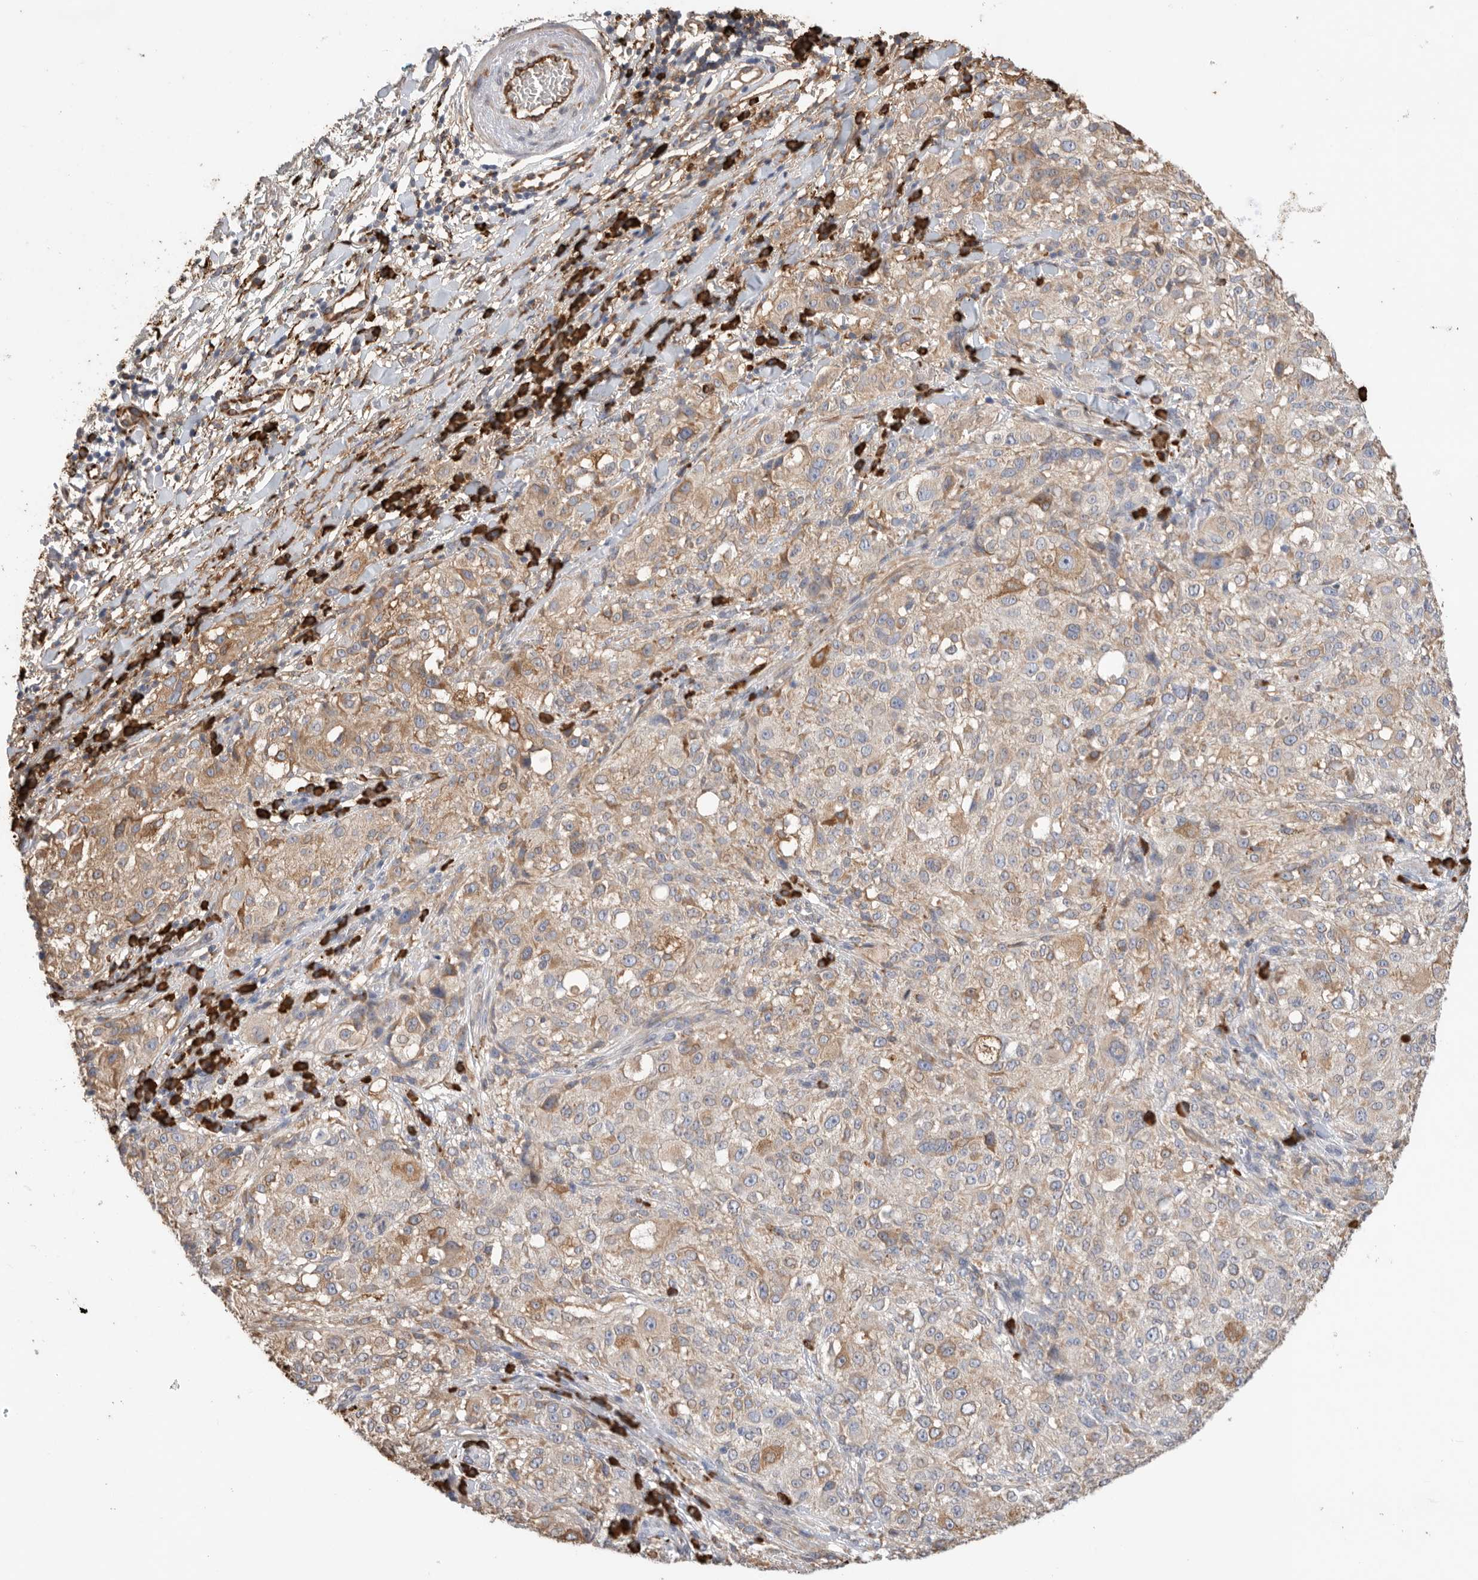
{"staining": {"intensity": "moderate", "quantity": "25%-75%", "location": "cytoplasmic/membranous"}, "tissue": "melanoma", "cell_type": "Tumor cells", "image_type": "cancer", "snomed": [{"axis": "morphology", "description": "Necrosis, NOS"}, {"axis": "morphology", "description": "Malignant melanoma, NOS"}, {"axis": "topography", "description": "Skin"}], "caption": "Moderate cytoplasmic/membranous positivity is identified in about 25%-75% of tumor cells in malignant melanoma.", "gene": "BLOC1S5", "patient": {"sex": "female", "age": 87}}